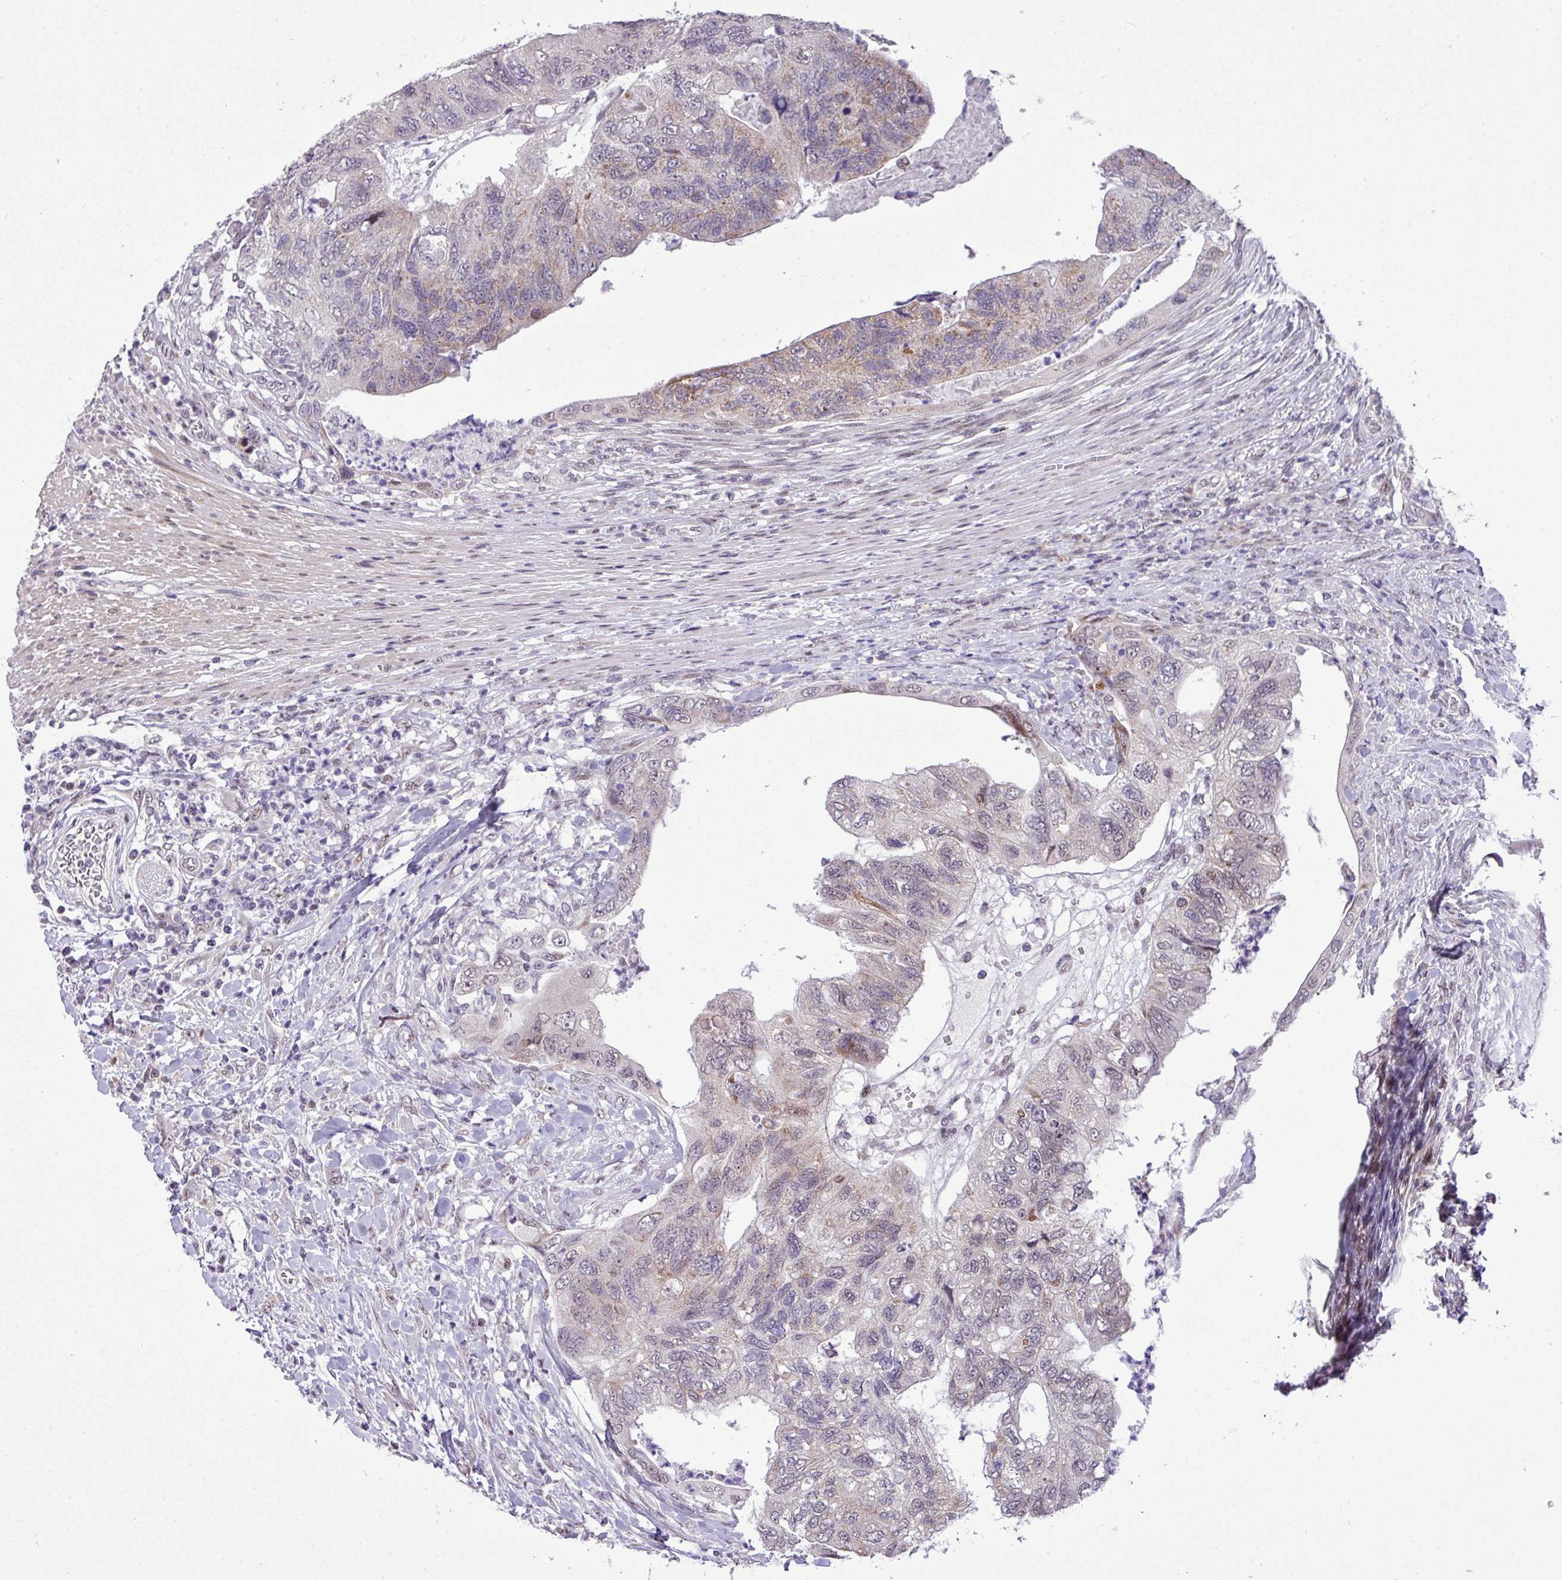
{"staining": {"intensity": "weak", "quantity": "<25%", "location": "cytoplasmic/membranous"}, "tissue": "colorectal cancer", "cell_type": "Tumor cells", "image_type": "cancer", "snomed": [{"axis": "morphology", "description": "Adenocarcinoma, NOS"}, {"axis": "topography", "description": "Rectum"}], "caption": "Immunohistochemistry image of human adenocarcinoma (colorectal) stained for a protein (brown), which displays no staining in tumor cells. (Brightfield microscopy of DAB immunohistochemistry at high magnification).", "gene": "ZNF354A", "patient": {"sex": "male", "age": 63}}